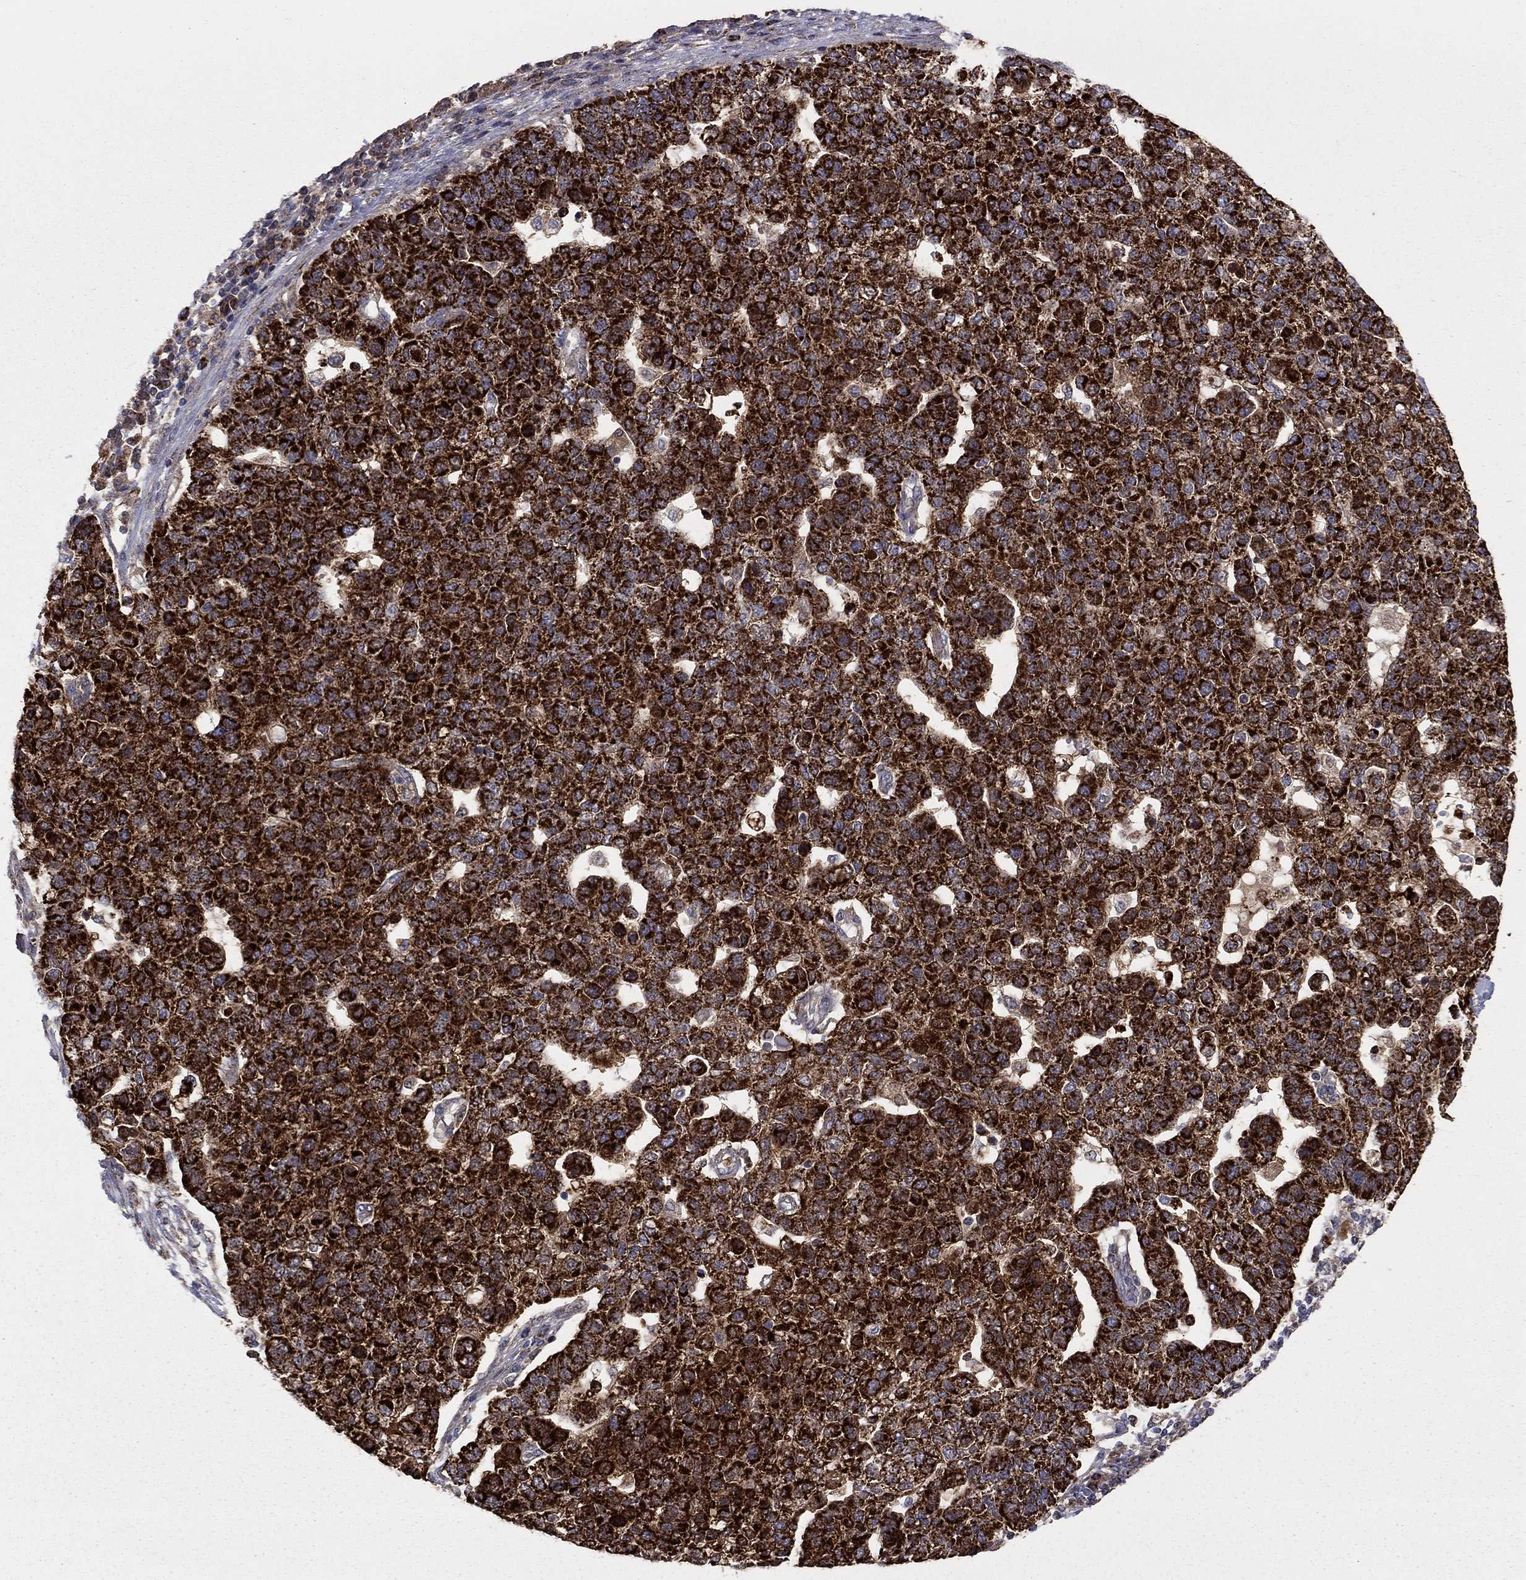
{"staining": {"intensity": "strong", "quantity": ">75%", "location": "cytoplasmic/membranous"}, "tissue": "pancreatic cancer", "cell_type": "Tumor cells", "image_type": "cancer", "snomed": [{"axis": "morphology", "description": "Adenocarcinoma, NOS"}, {"axis": "topography", "description": "Pancreas"}], "caption": "Adenocarcinoma (pancreatic) tissue demonstrates strong cytoplasmic/membranous positivity in about >75% of tumor cells Nuclei are stained in blue.", "gene": "GCSH", "patient": {"sex": "female", "age": 61}}